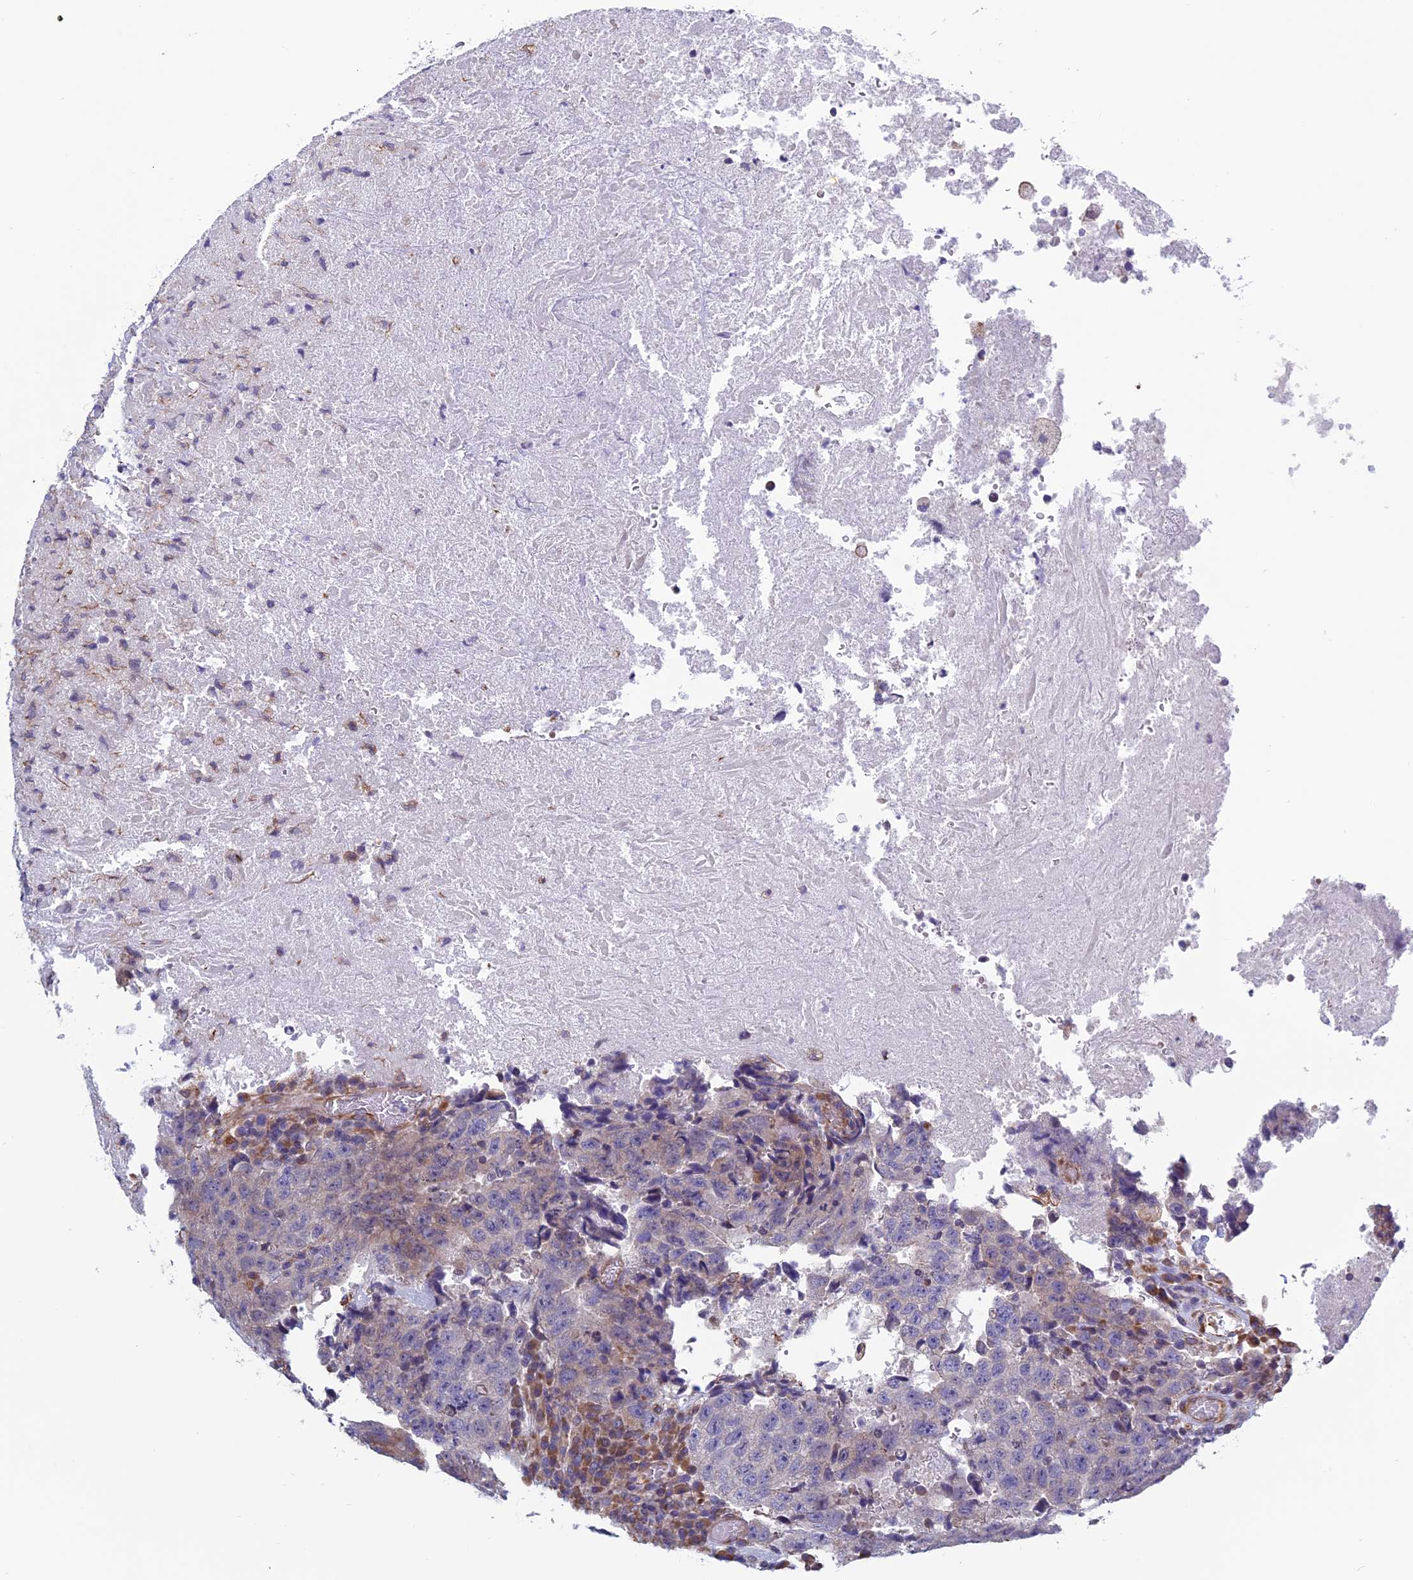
{"staining": {"intensity": "negative", "quantity": "none", "location": "none"}, "tissue": "testis cancer", "cell_type": "Tumor cells", "image_type": "cancer", "snomed": [{"axis": "morphology", "description": "Necrosis, NOS"}, {"axis": "morphology", "description": "Carcinoma, Embryonal, NOS"}, {"axis": "topography", "description": "Testis"}], "caption": "There is no significant expression in tumor cells of testis cancer. (Stains: DAB immunohistochemistry (IHC) with hematoxylin counter stain, Microscopy: brightfield microscopy at high magnification).", "gene": "BCL2L10", "patient": {"sex": "male", "age": 19}}